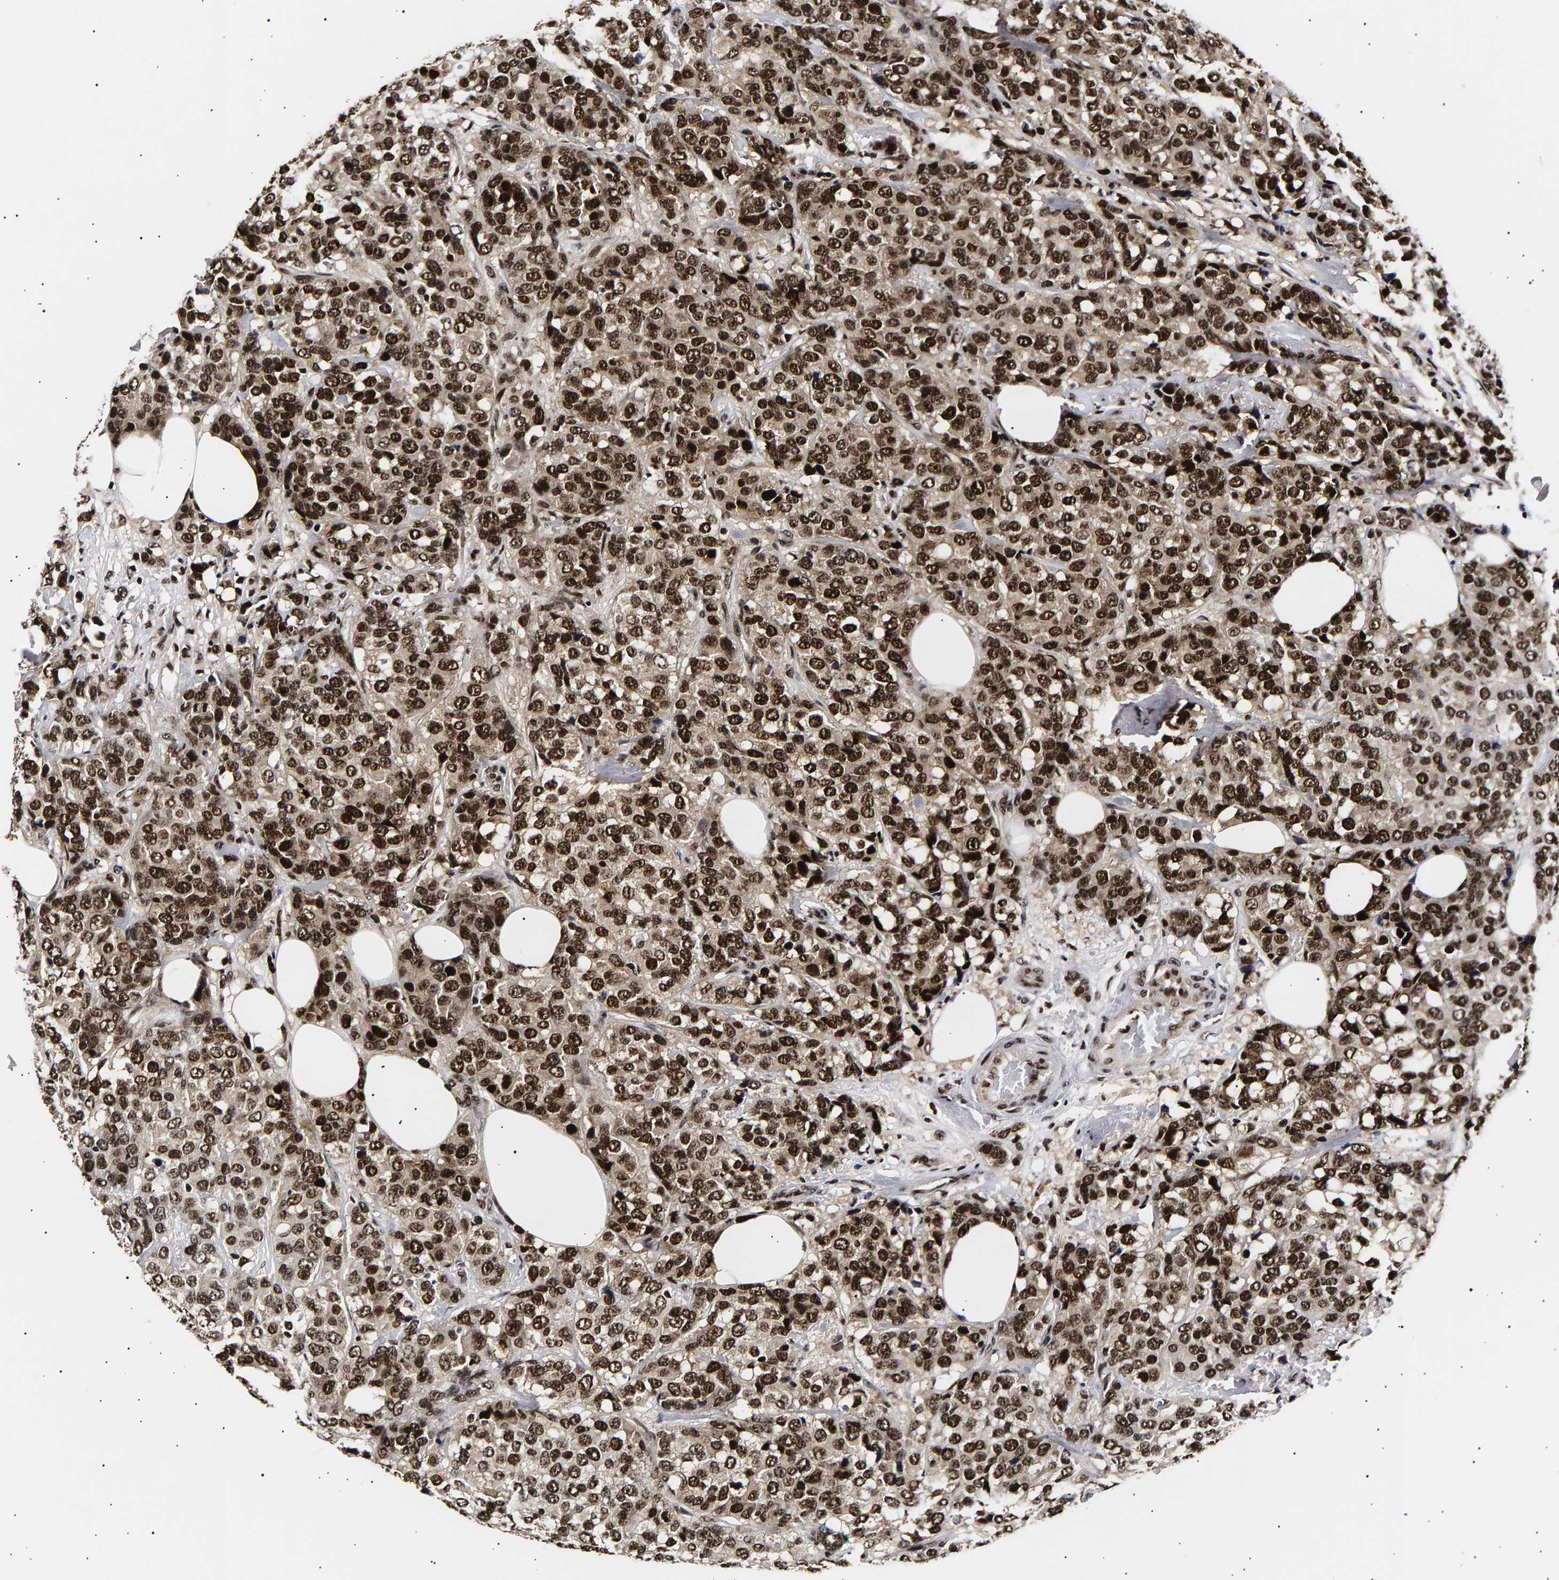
{"staining": {"intensity": "strong", "quantity": ">75%", "location": "nuclear"}, "tissue": "breast cancer", "cell_type": "Tumor cells", "image_type": "cancer", "snomed": [{"axis": "morphology", "description": "Lobular carcinoma"}, {"axis": "topography", "description": "Breast"}], "caption": "IHC (DAB (3,3'-diaminobenzidine)) staining of breast cancer displays strong nuclear protein staining in approximately >75% of tumor cells.", "gene": "ANKRD40", "patient": {"sex": "female", "age": 59}}